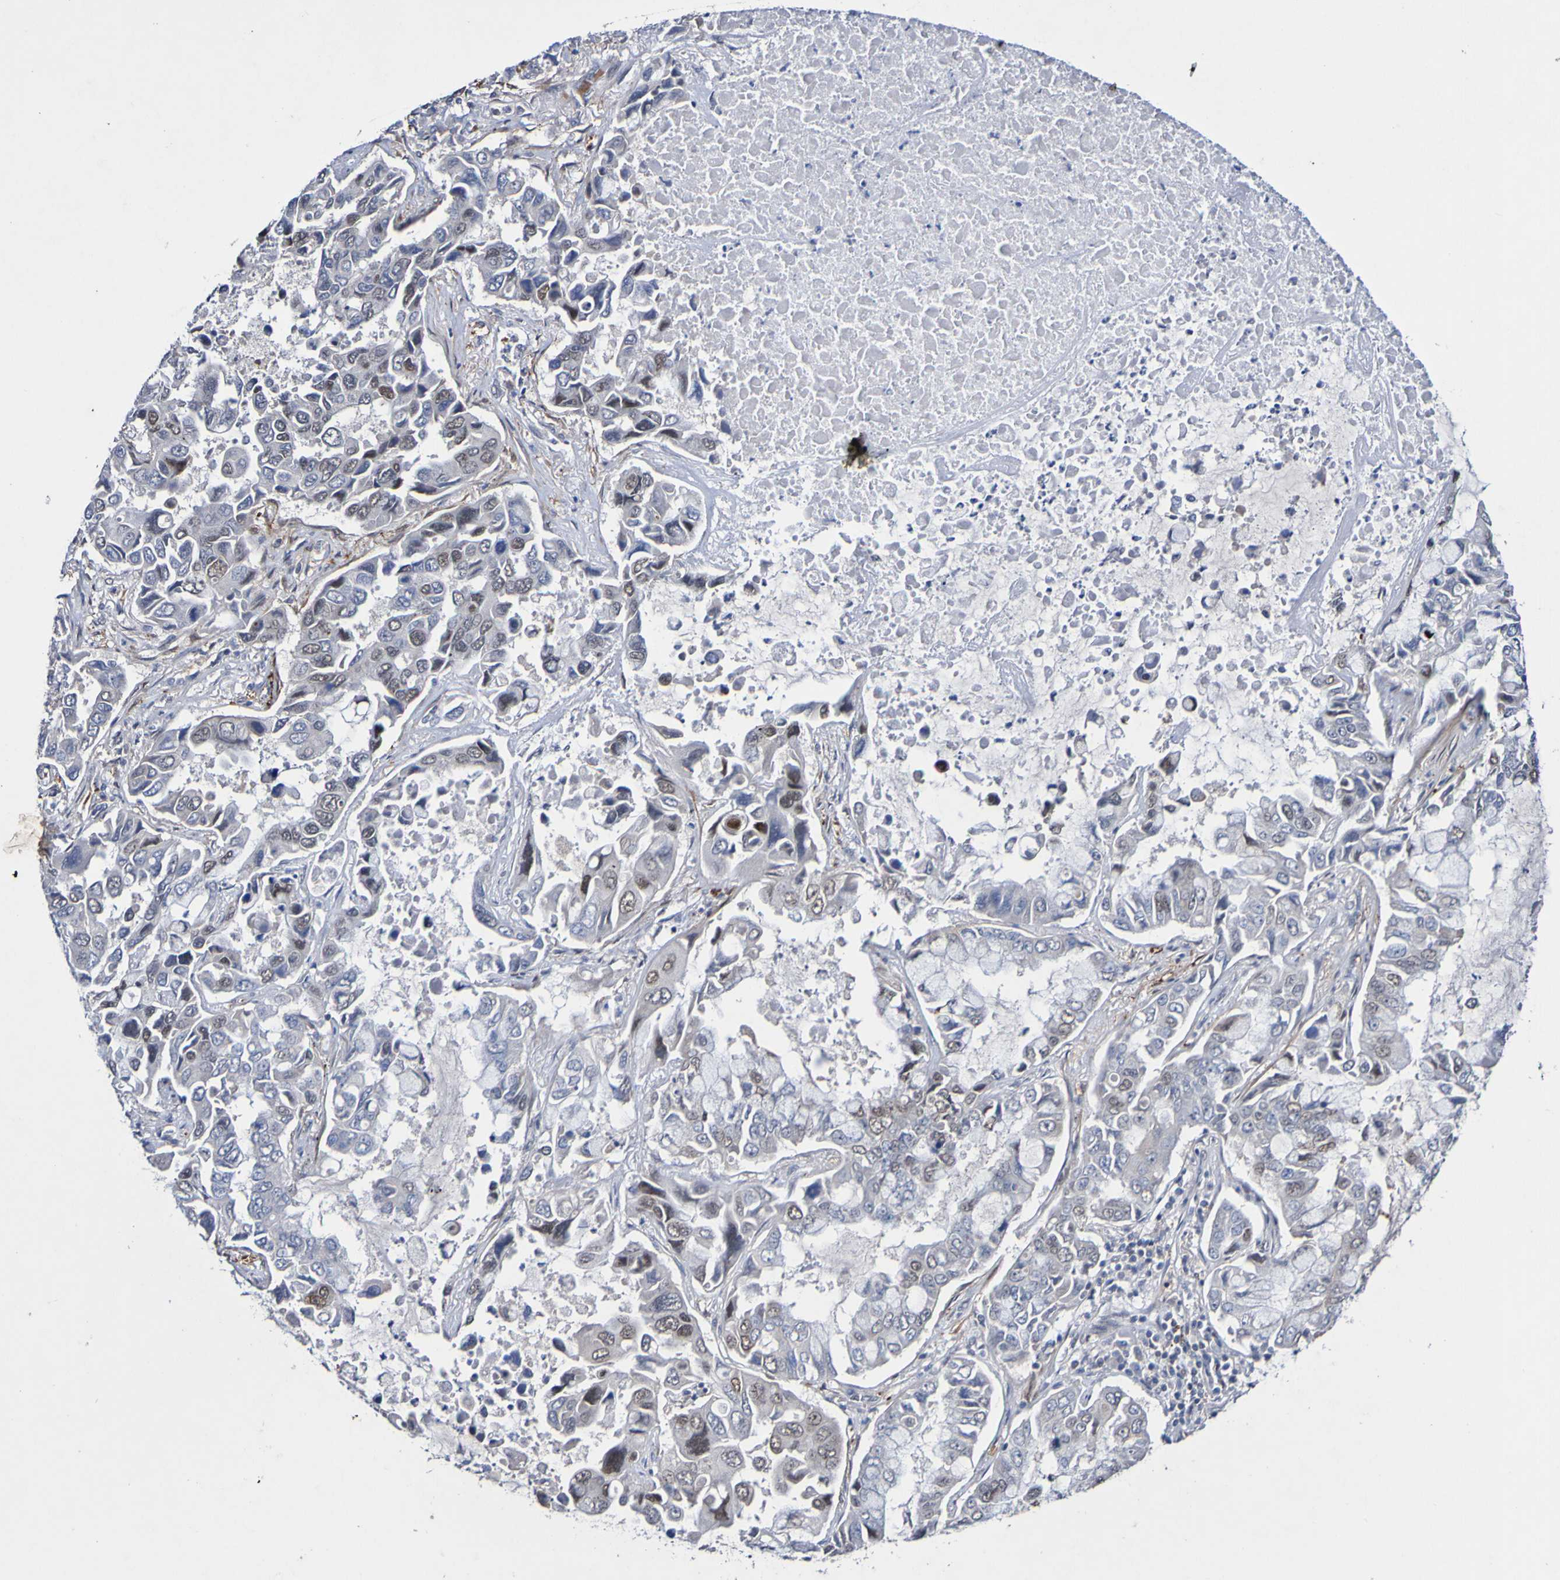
{"staining": {"intensity": "moderate", "quantity": "<25%", "location": "nuclear"}, "tissue": "lung cancer", "cell_type": "Tumor cells", "image_type": "cancer", "snomed": [{"axis": "morphology", "description": "Adenocarcinoma, NOS"}, {"axis": "topography", "description": "Lung"}], "caption": "Protein analysis of adenocarcinoma (lung) tissue exhibits moderate nuclear staining in approximately <25% of tumor cells.", "gene": "PCGF1", "patient": {"sex": "male", "age": 64}}